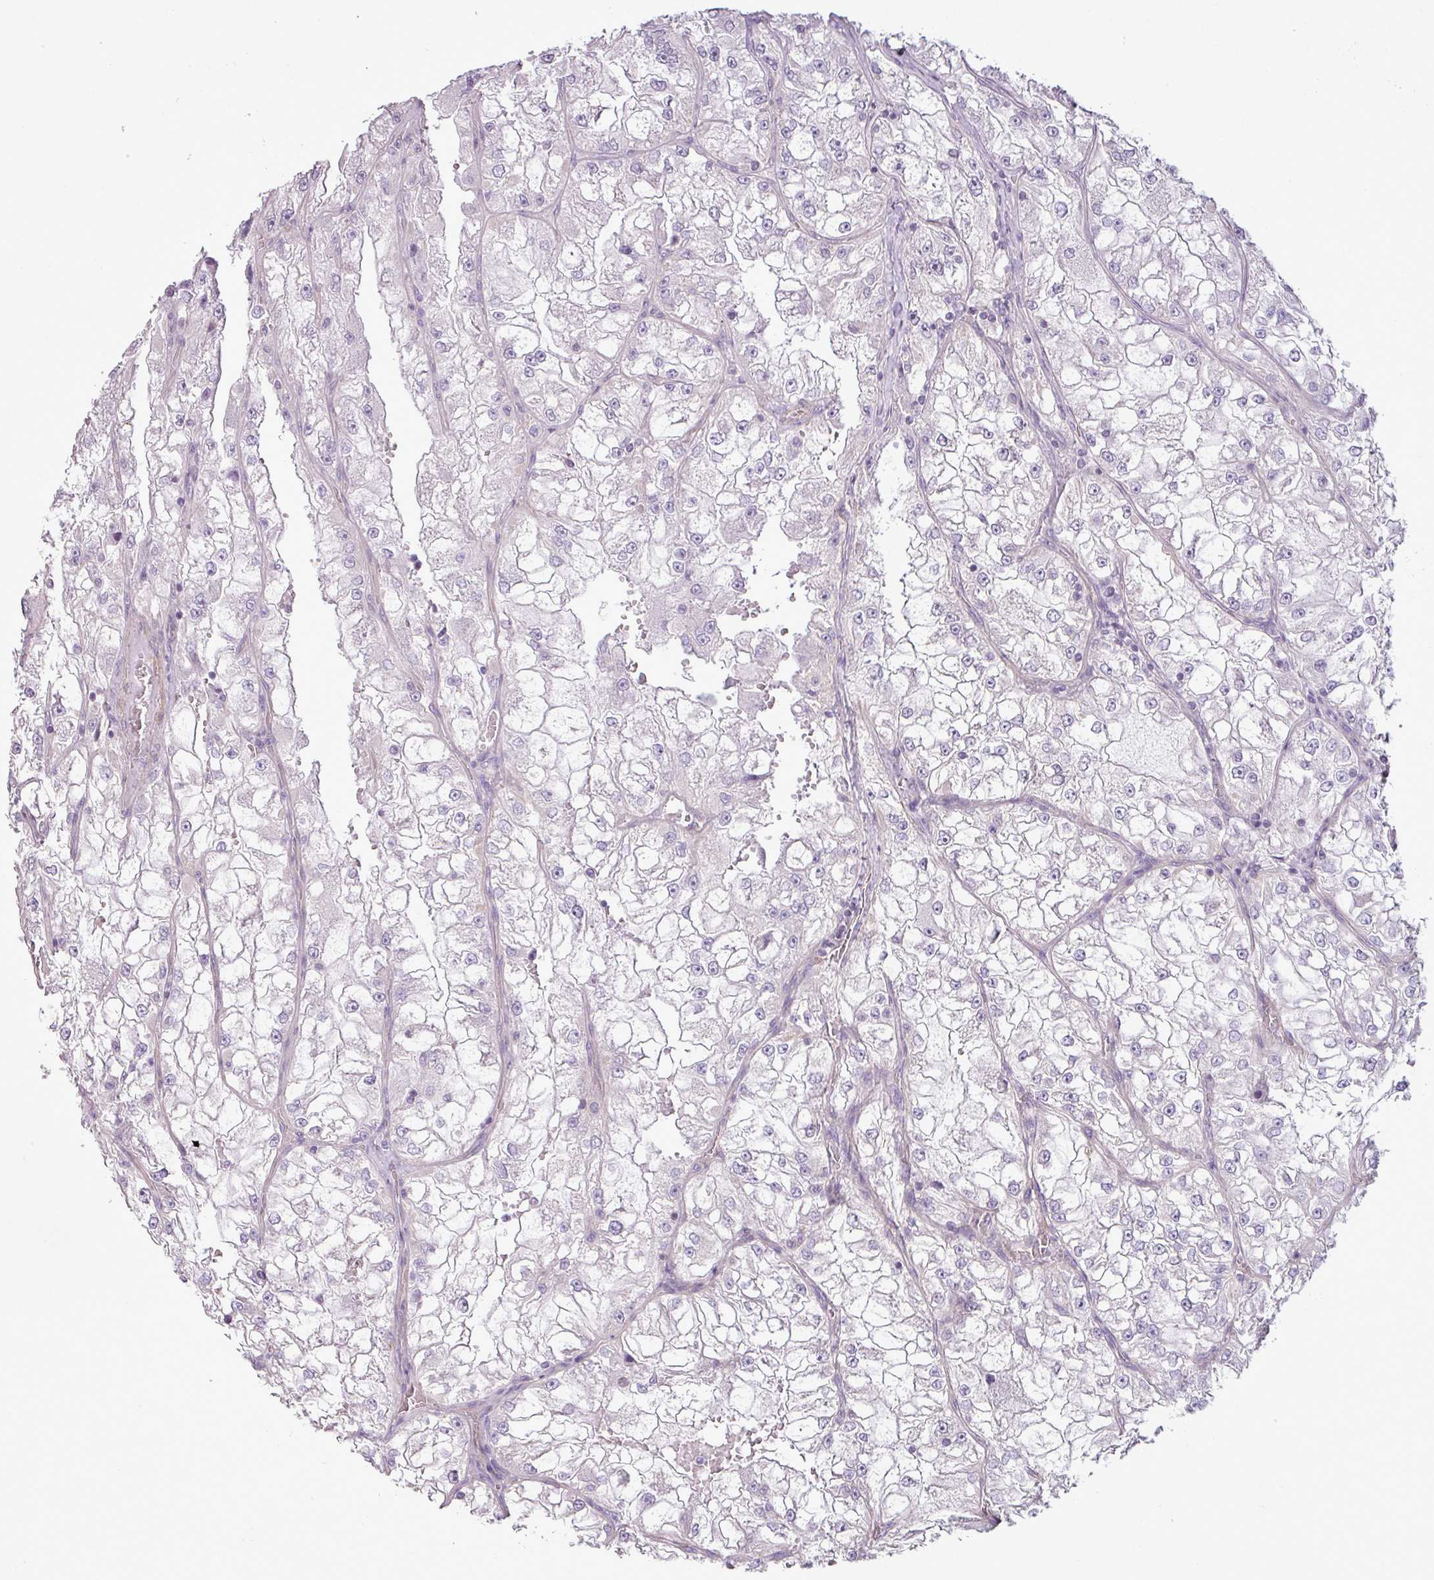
{"staining": {"intensity": "negative", "quantity": "none", "location": "none"}, "tissue": "renal cancer", "cell_type": "Tumor cells", "image_type": "cancer", "snomed": [{"axis": "morphology", "description": "Adenocarcinoma, NOS"}, {"axis": "topography", "description": "Kidney"}], "caption": "This histopathology image is of renal cancer (adenocarcinoma) stained with immunohistochemistry to label a protein in brown with the nuclei are counter-stained blue. There is no expression in tumor cells. (IHC, brightfield microscopy, high magnification).", "gene": "BTN2A2", "patient": {"sex": "female", "age": 72}}